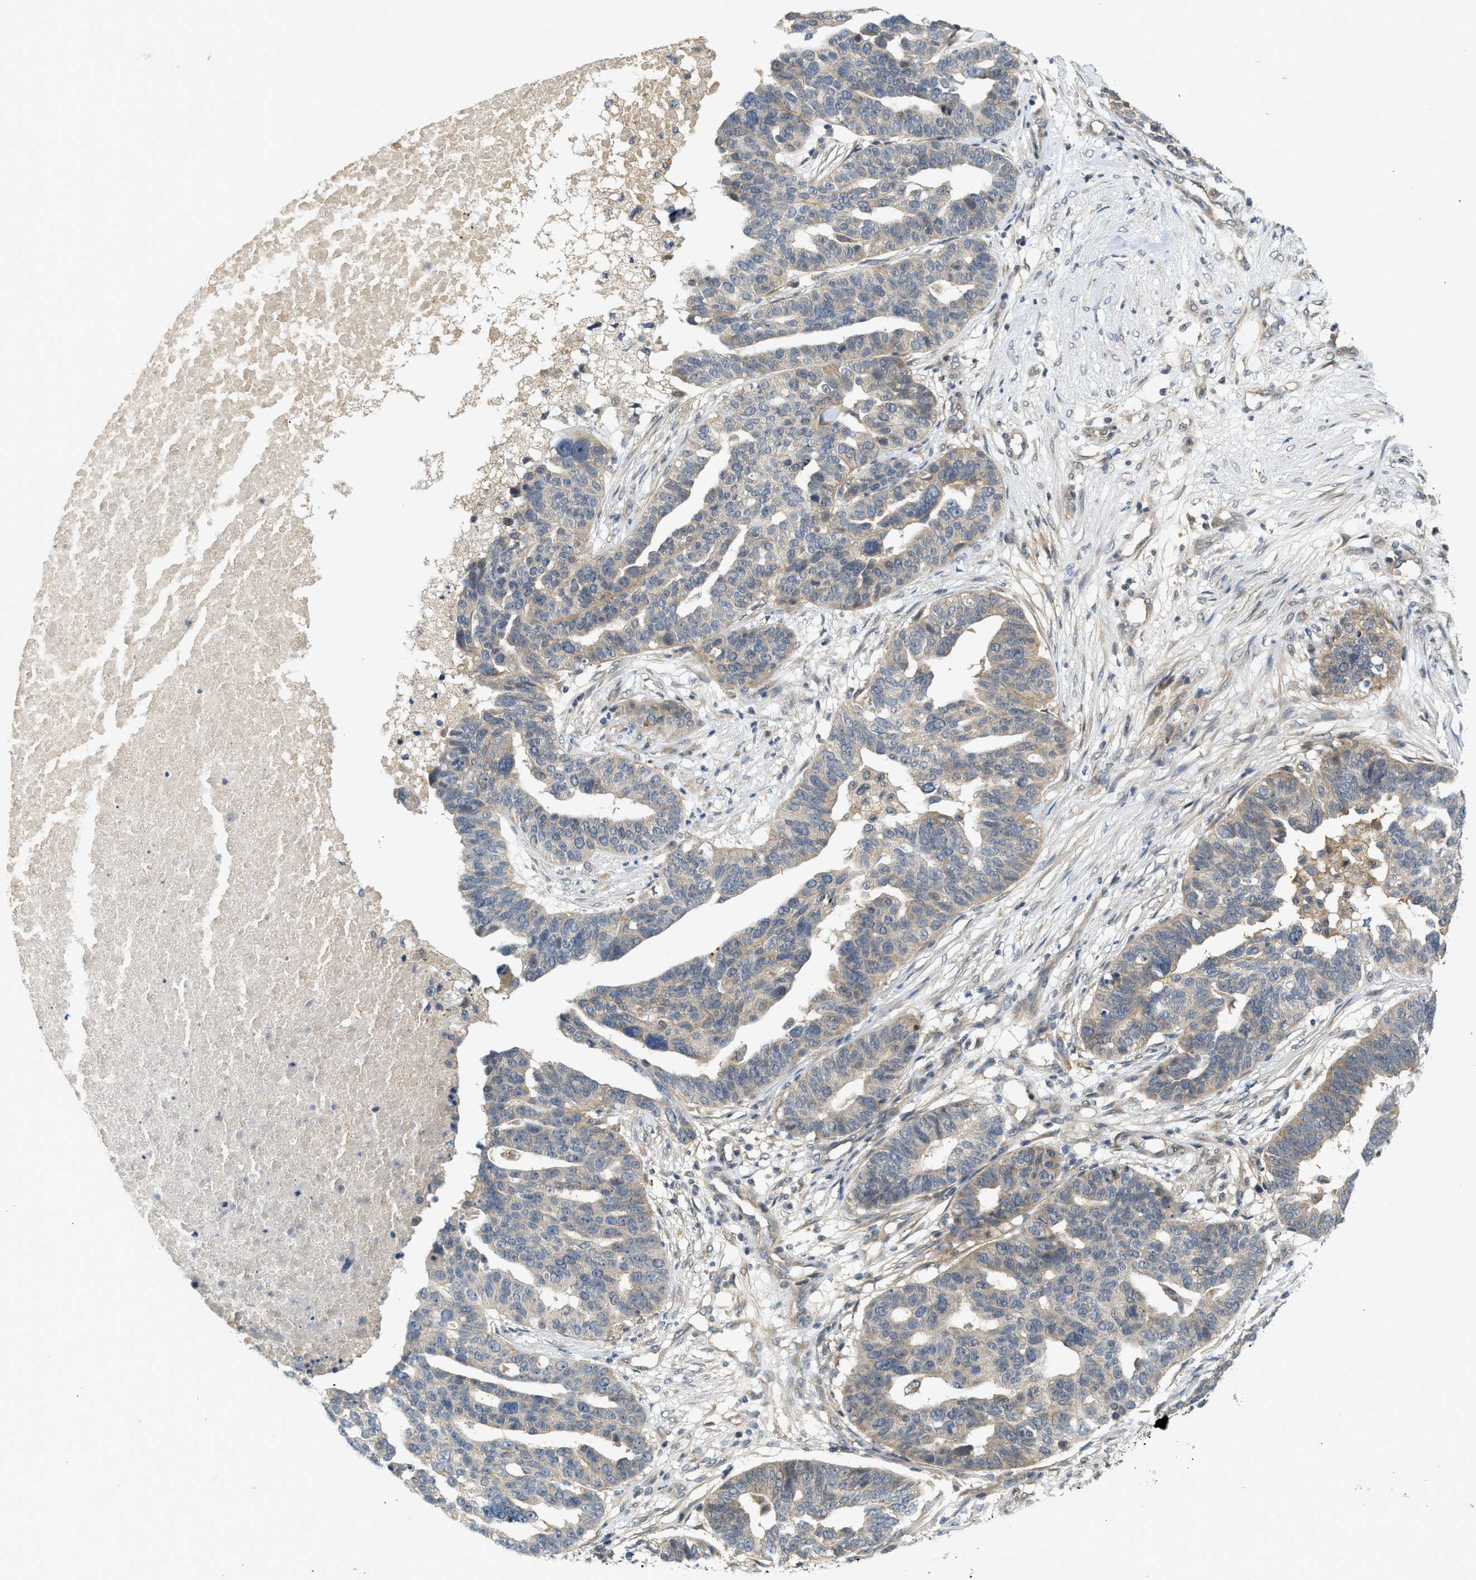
{"staining": {"intensity": "weak", "quantity": "<25%", "location": "cytoplasmic/membranous"}, "tissue": "ovarian cancer", "cell_type": "Tumor cells", "image_type": "cancer", "snomed": [{"axis": "morphology", "description": "Cystadenocarcinoma, serous, NOS"}, {"axis": "topography", "description": "Ovary"}], "caption": "Immunohistochemical staining of human ovarian serous cystadenocarcinoma displays no significant expression in tumor cells. Brightfield microscopy of immunohistochemistry (IHC) stained with DAB (brown) and hematoxylin (blue), captured at high magnification.", "gene": "ADCY8", "patient": {"sex": "female", "age": 59}}